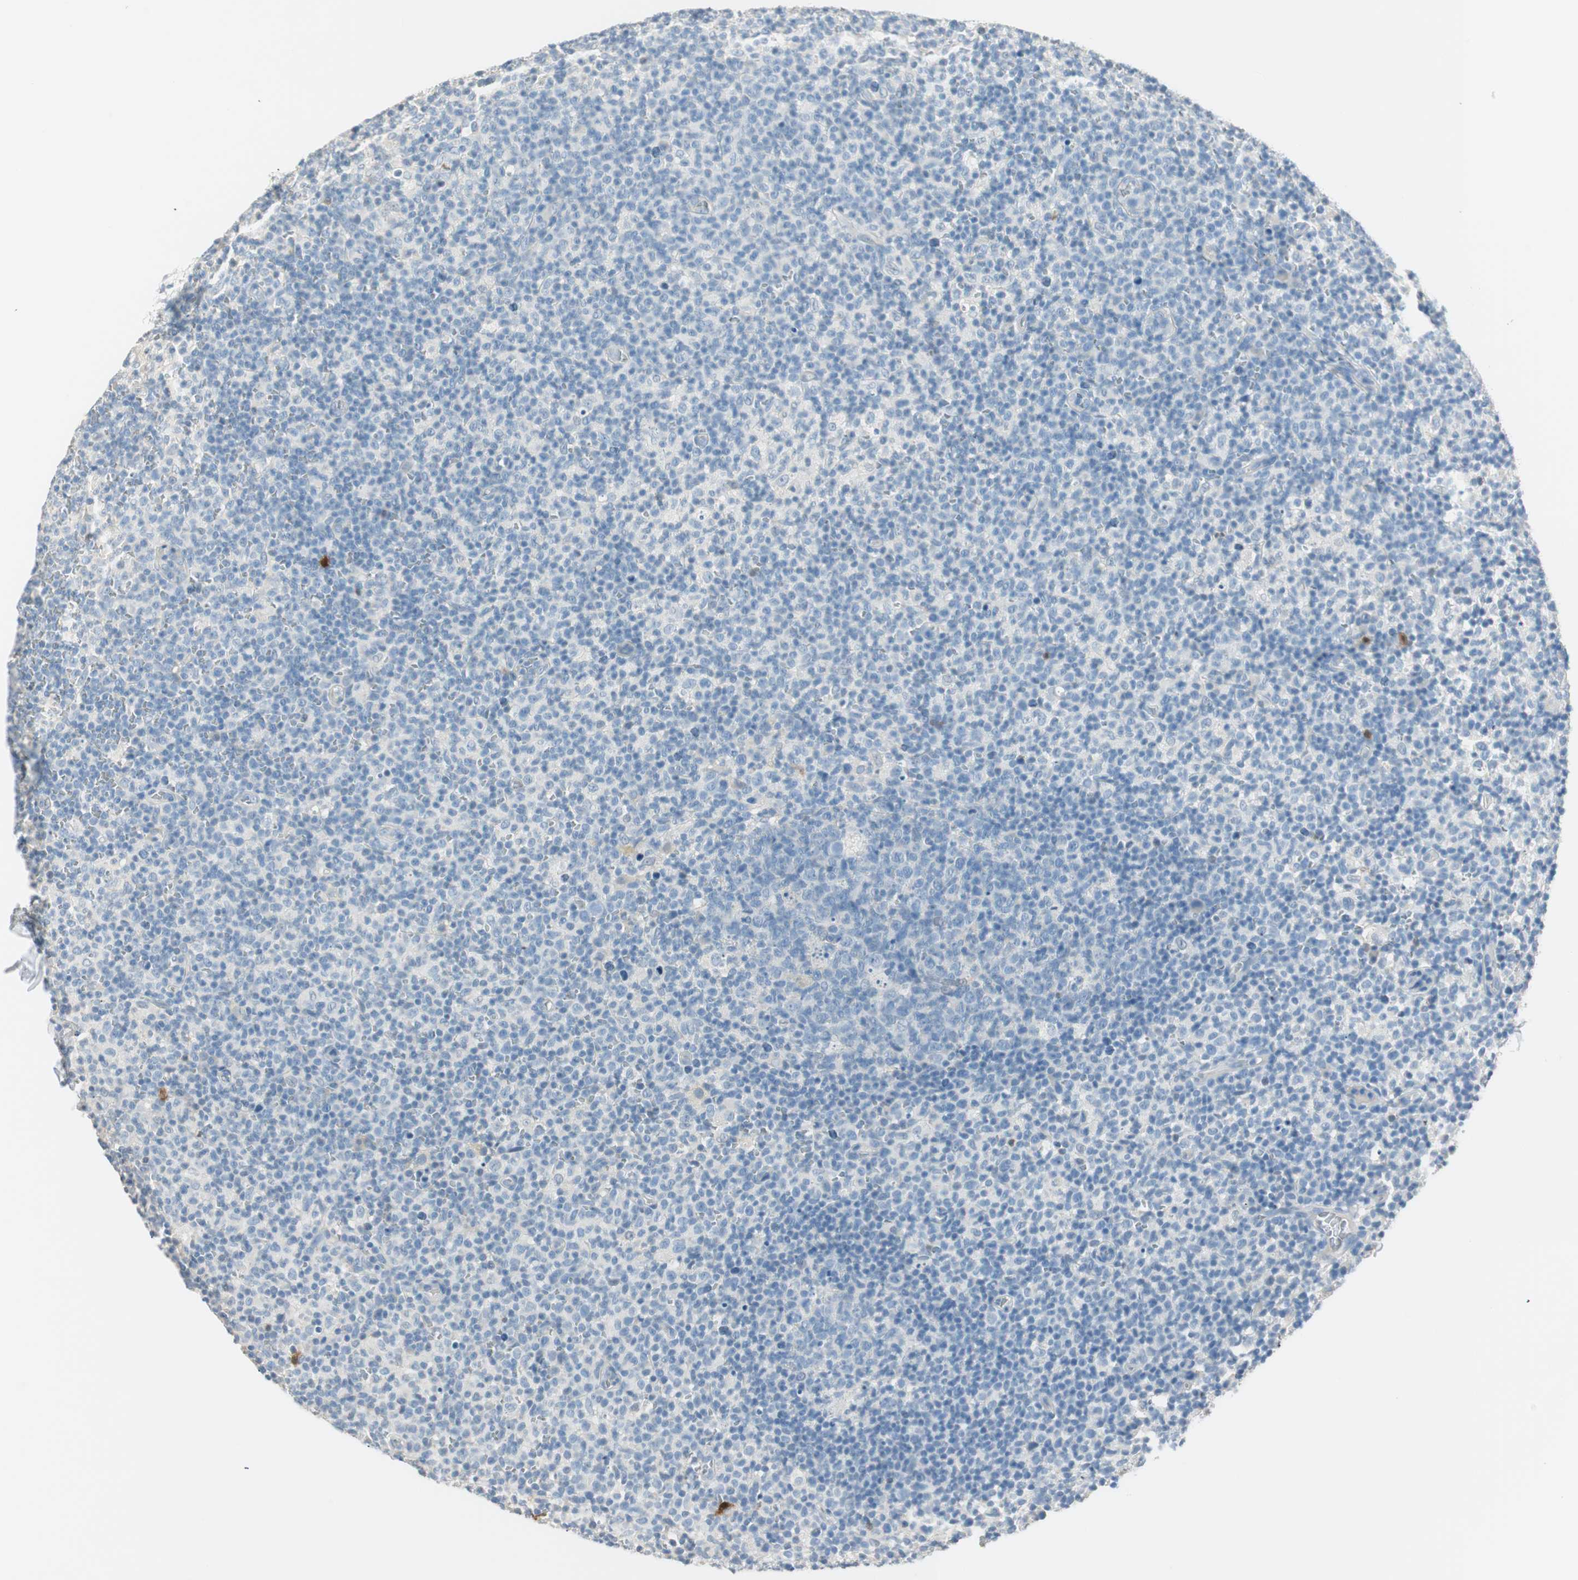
{"staining": {"intensity": "negative", "quantity": "none", "location": "none"}, "tissue": "lymph node", "cell_type": "Germinal center cells", "image_type": "normal", "snomed": [{"axis": "morphology", "description": "Normal tissue, NOS"}, {"axis": "morphology", "description": "Inflammation, NOS"}, {"axis": "topography", "description": "Lymph node"}], "caption": "There is no significant staining in germinal center cells of lymph node. (Brightfield microscopy of DAB IHC at high magnification).", "gene": "HPGD", "patient": {"sex": "male", "age": 55}}